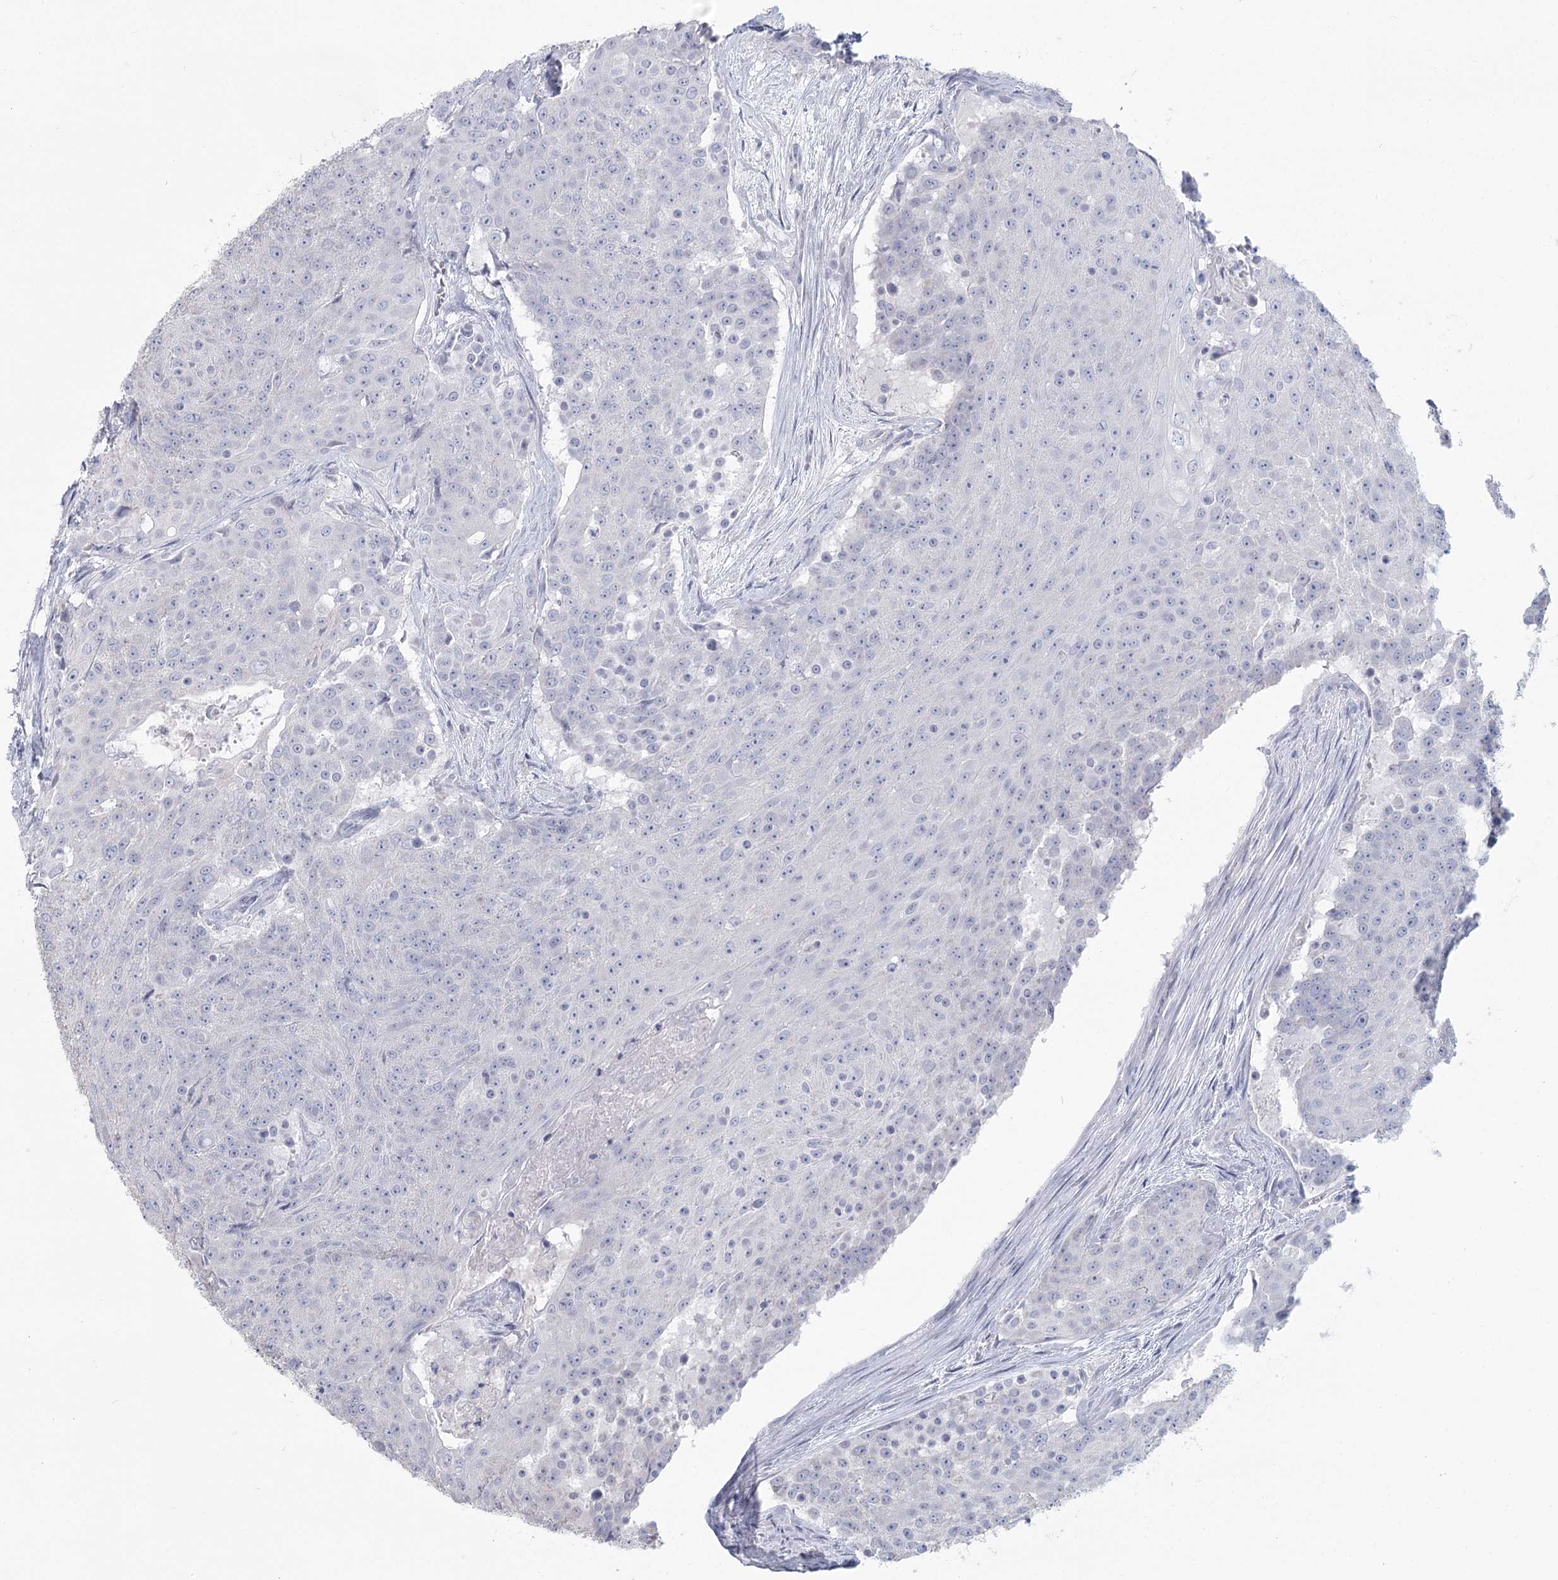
{"staining": {"intensity": "negative", "quantity": "none", "location": "none"}, "tissue": "urothelial cancer", "cell_type": "Tumor cells", "image_type": "cancer", "snomed": [{"axis": "morphology", "description": "Urothelial carcinoma, High grade"}, {"axis": "topography", "description": "Urinary bladder"}], "caption": "This image is of urothelial cancer stained with IHC to label a protein in brown with the nuclei are counter-stained blue. There is no positivity in tumor cells.", "gene": "CNTLN", "patient": {"sex": "female", "age": 63}}